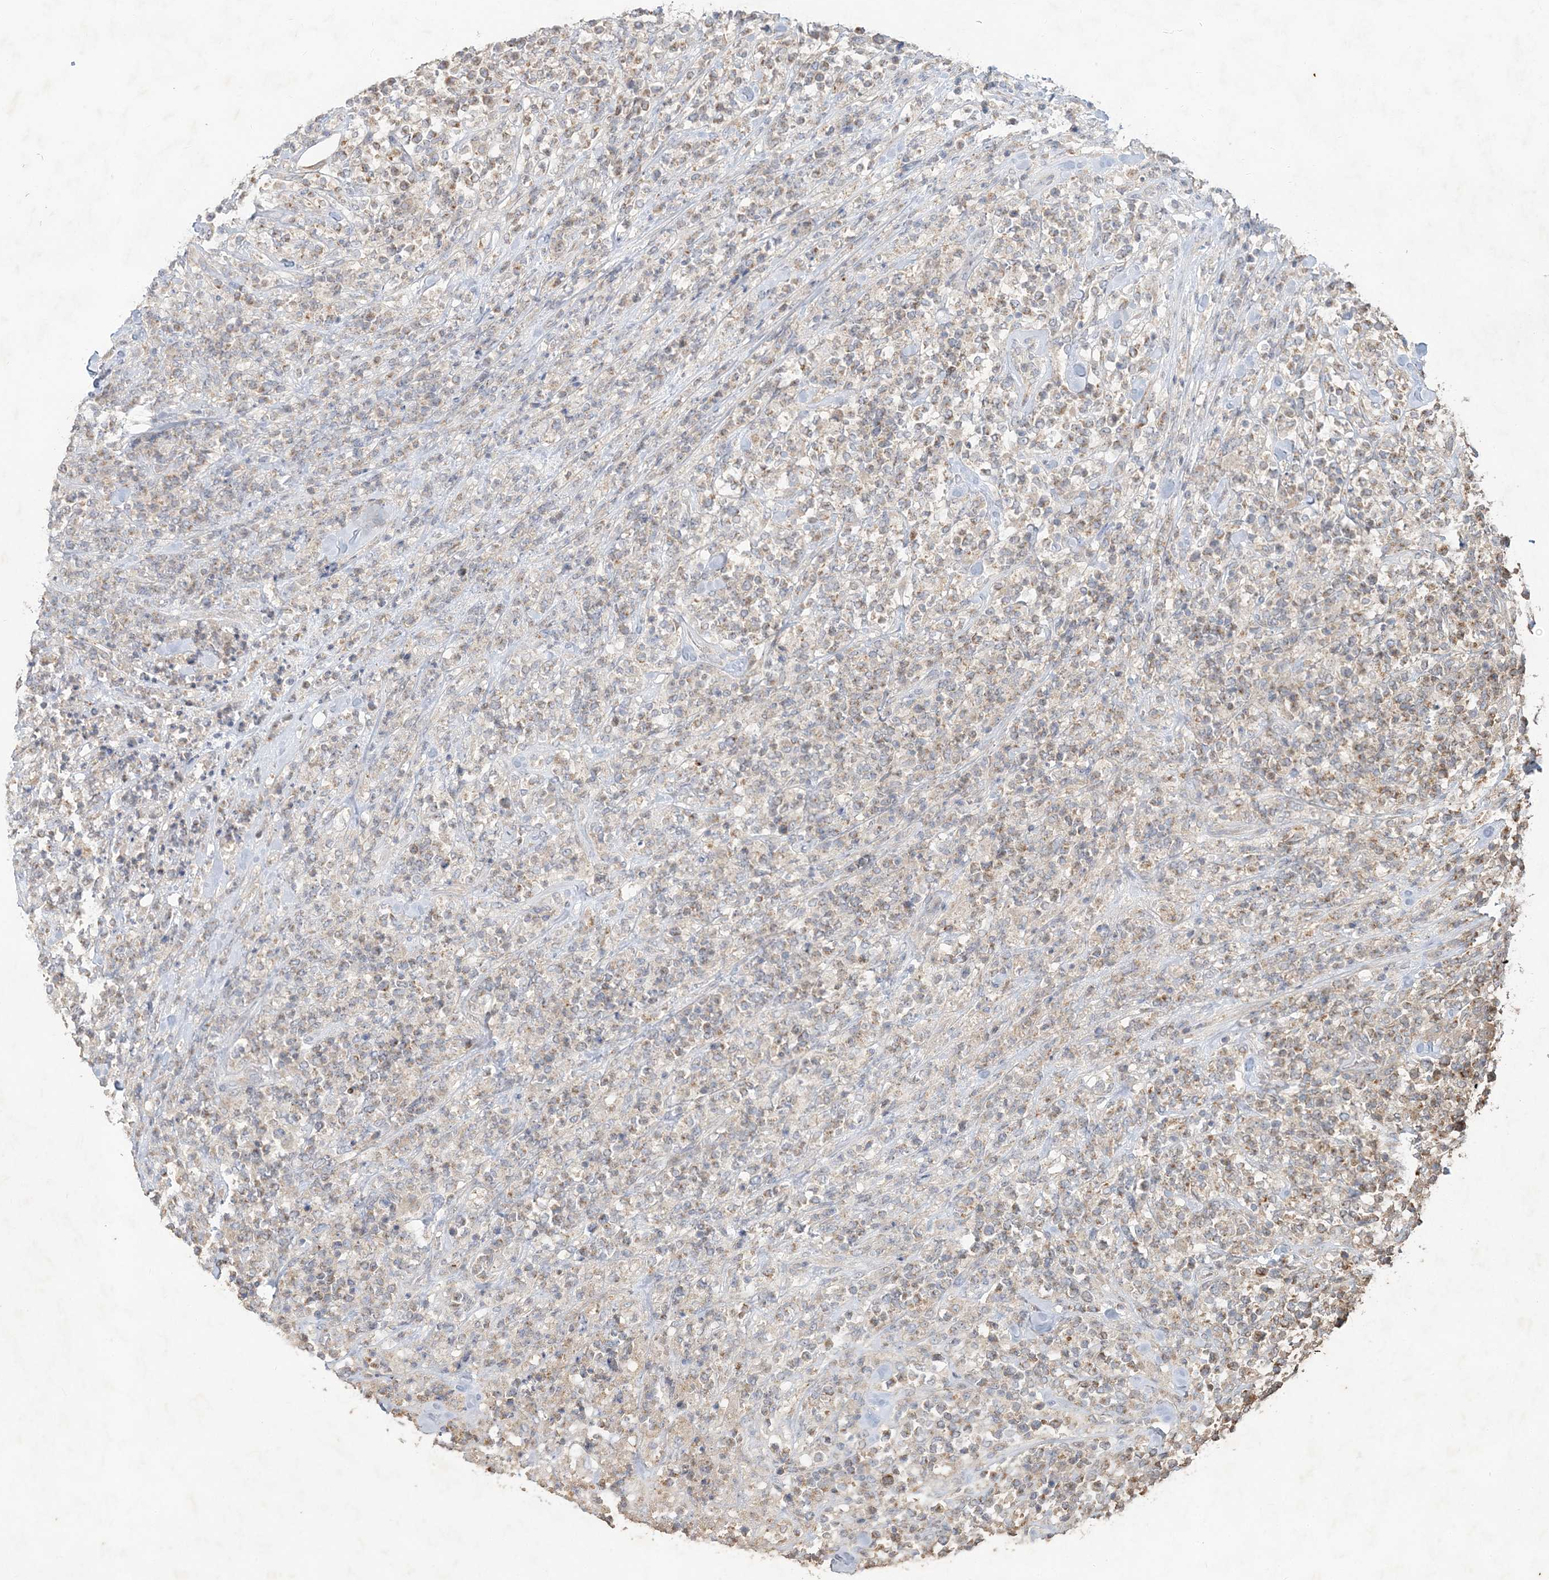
{"staining": {"intensity": "weak", "quantity": "<25%", "location": "cytoplasmic/membranous"}, "tissue": "lymphoma", "cell_type": "Tumor cells", "image_type": "cancer", "snomed": [{"axis": "morphology", "description": "Malignant lymphoma, non-Hodgkin's type, High grade"}, {"axis": "topography", "description": "Soft tissue"}], "caption": "There is no significant positivity in tumor cells of lymphoma.", "gene": "RAB14", "patient": {"sex": "male", "age": 18}}